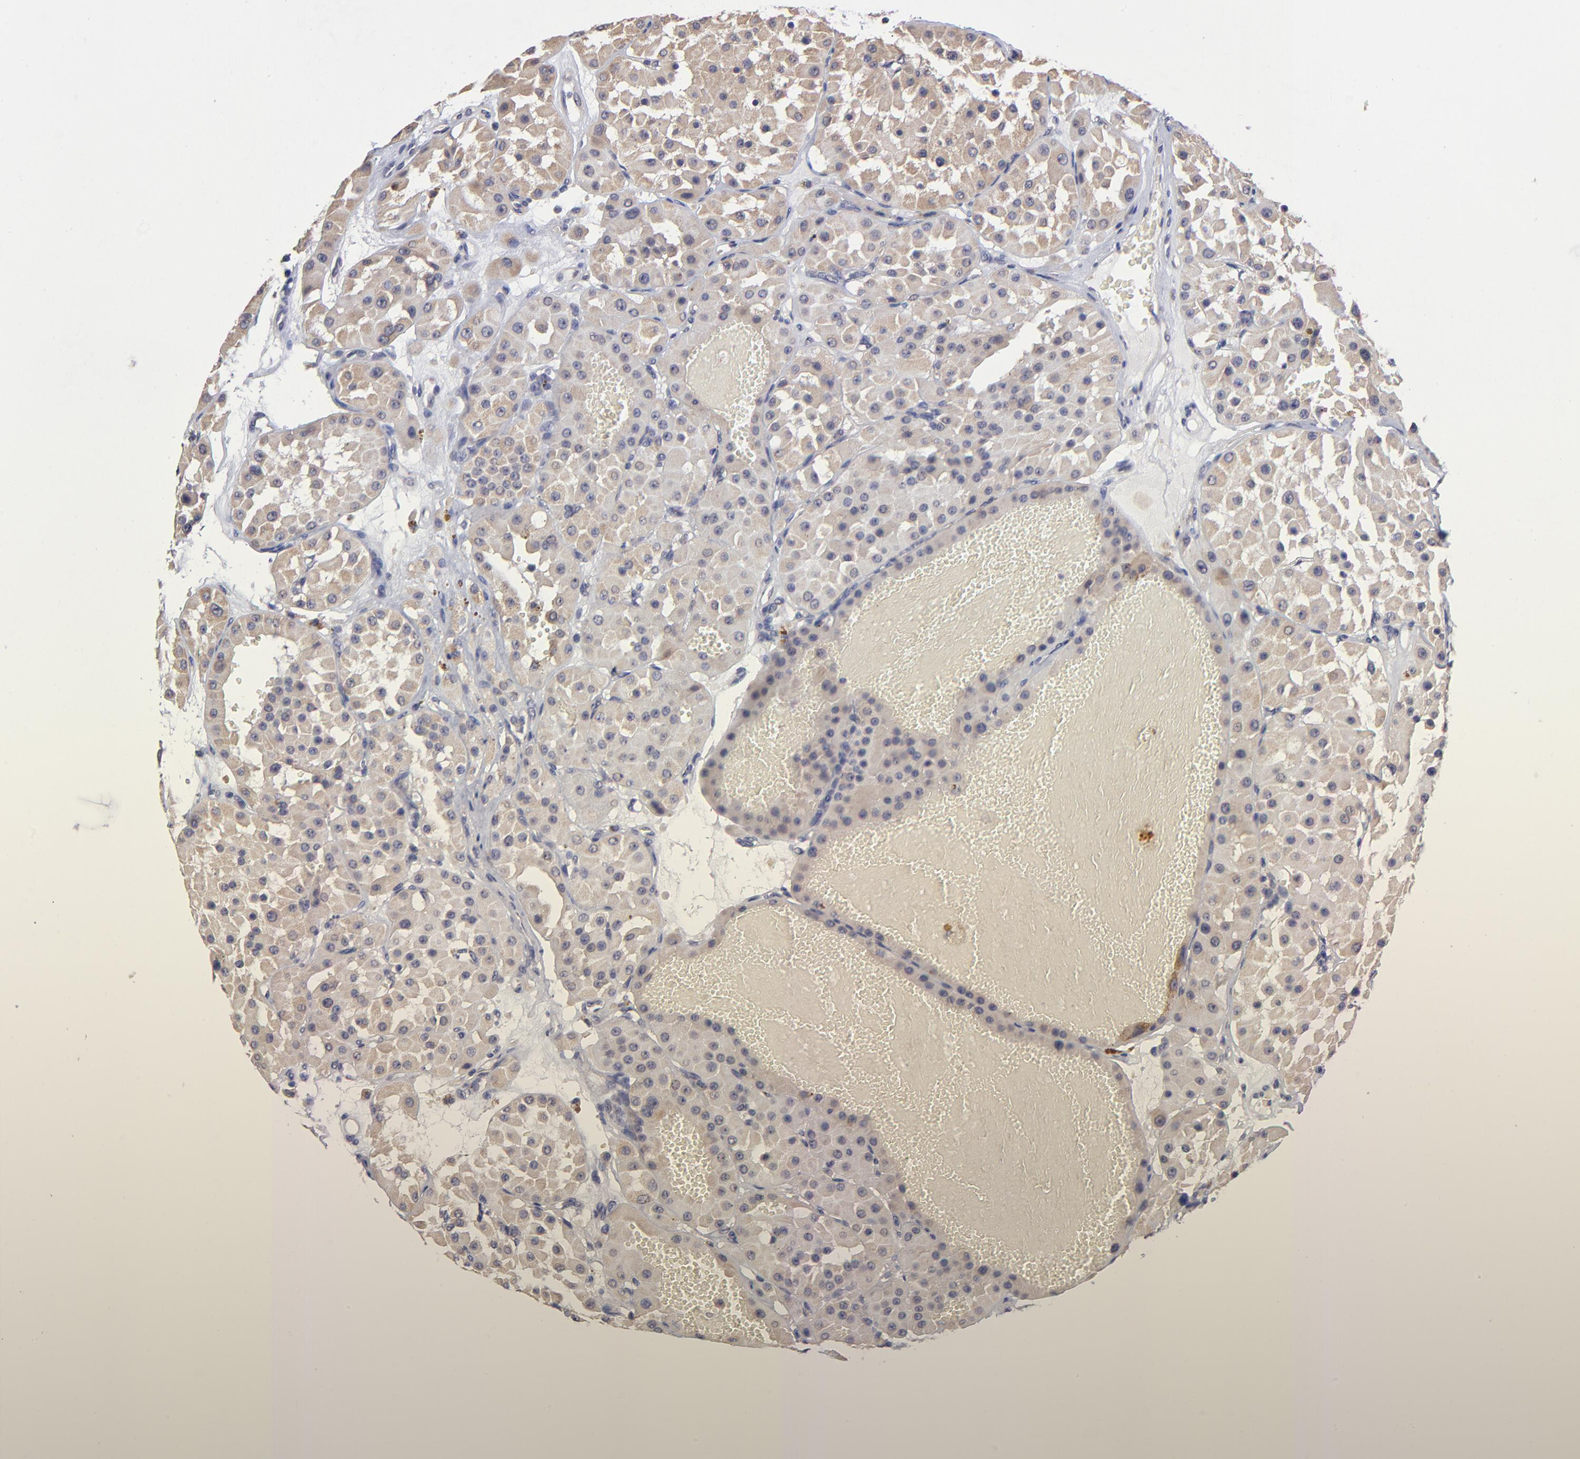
{"staining": {"intensity": "weak", "quantity": "25%-75%", "location": "cytoplasmic/membranous"}, "tissue": "renal cancer", "cell_type": "Tumor cells", "image_type": "cancer", "snomed": [{"axis": "morphology", "description": "Adenocarcinoma, uncertain malignant potential"}, {"axis": "topography", "description": "Kidney"}], "caption": "Human adenocarcinoma,  uncertain malignant potential (renal) stained for a protein (brown) exhibits weak cytoplasmic/membranous positive positivity in approximately 25%-75% of tumor cells.", "gene": "UBE2H", "patient": {"sex": "male", "age": 63}}